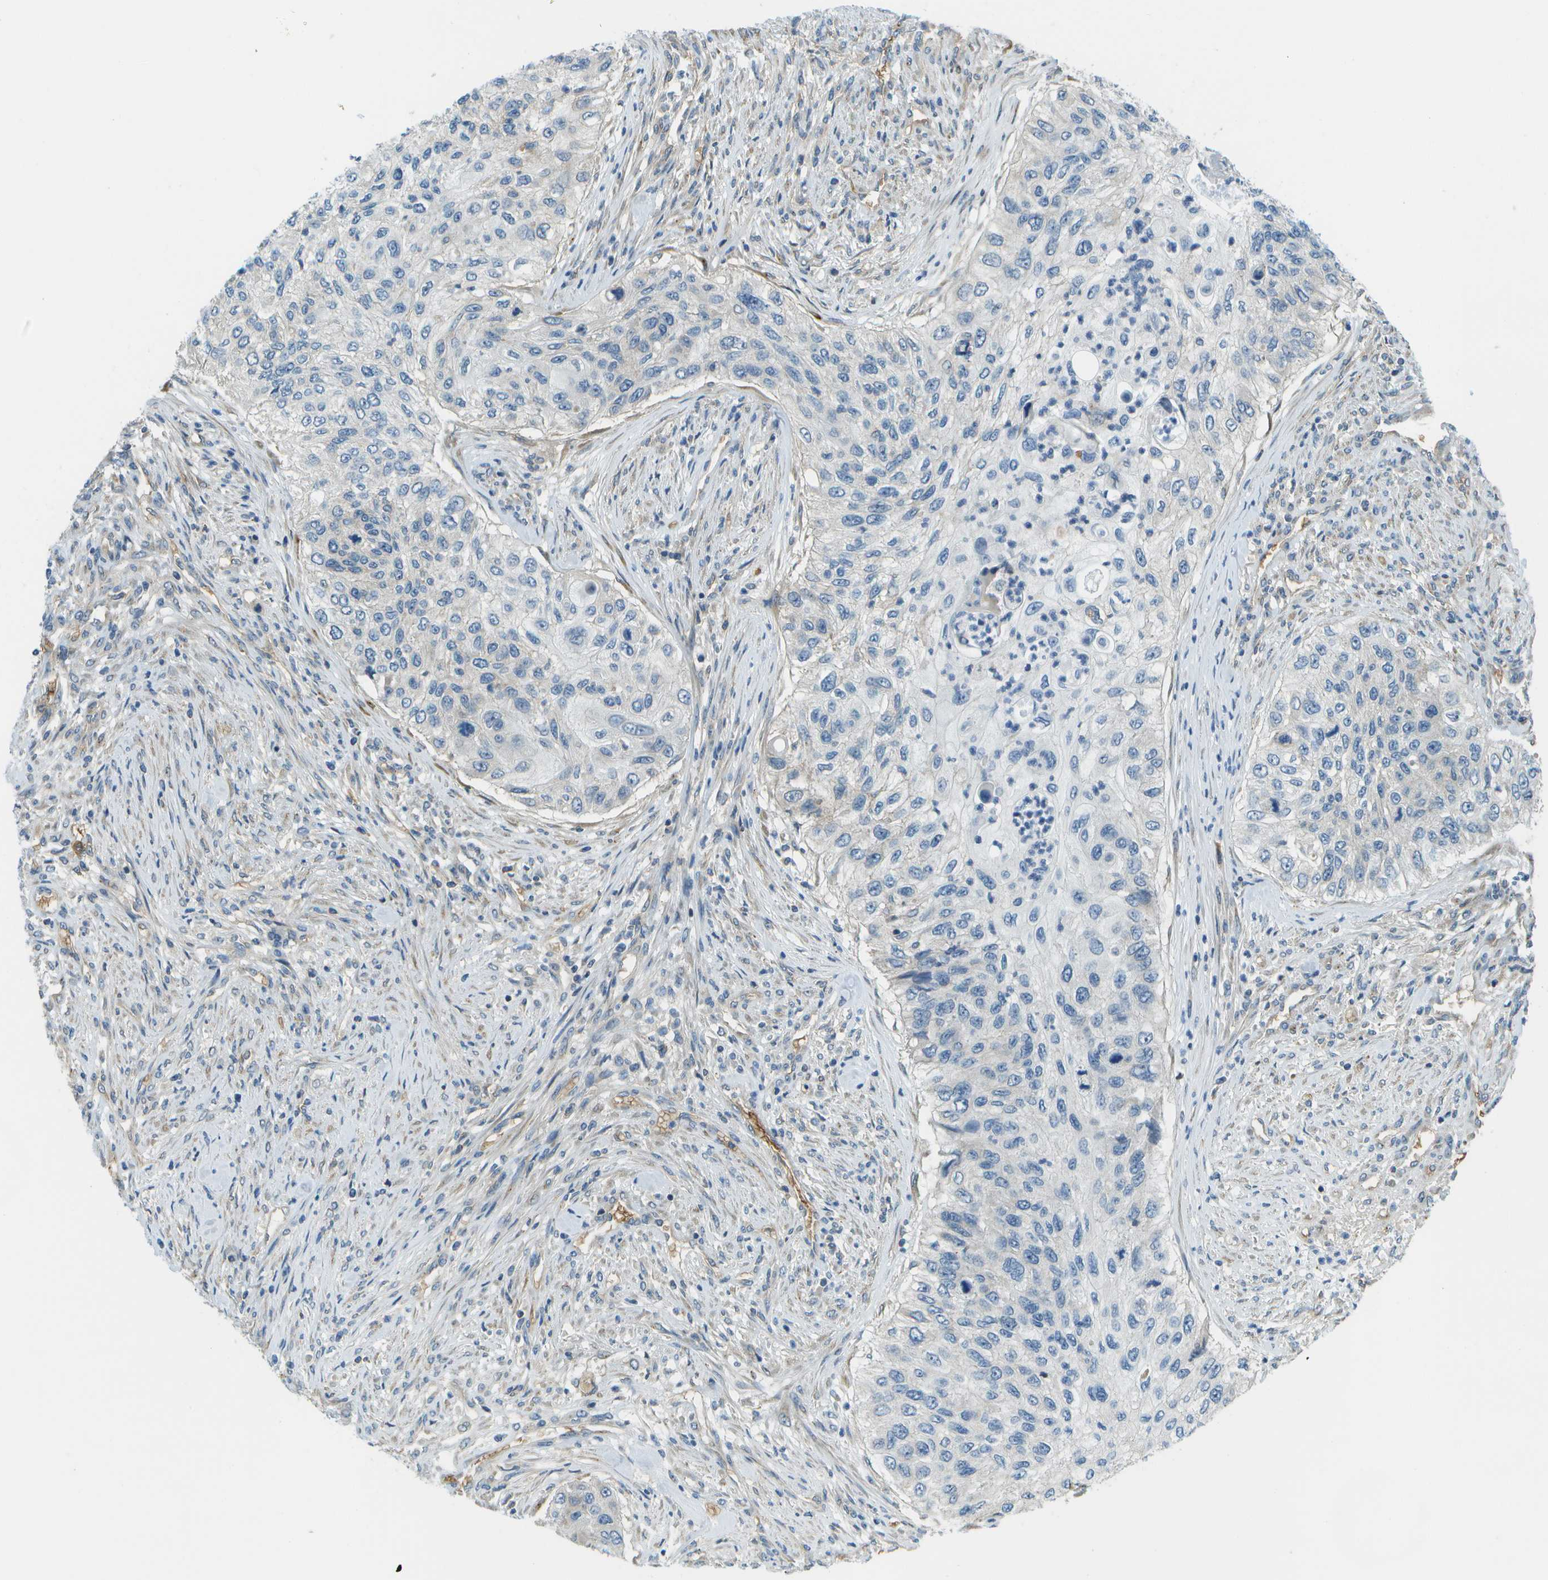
{"staining": {"intensity": "negative", "quantity": "none", "location": "none"}, "tissue": "urothelial cancer", "cell_type": "Tumor cells", "image_type": "cancer", "snomed": [{"axis": "morphology", "description": "Urothelial carcinoma, High grade"}, {"axis": "topography", "description": "Urinary bladder"}], "caption": "Immunohistochemistry (IHC) histopathology image of human urothelial carcinoma (high-grade) stained for a protein (brown), which exhibits no positivity in tumor cells.", "gene": "CTIF", "patient": {"sex": "female", "age": 60}}